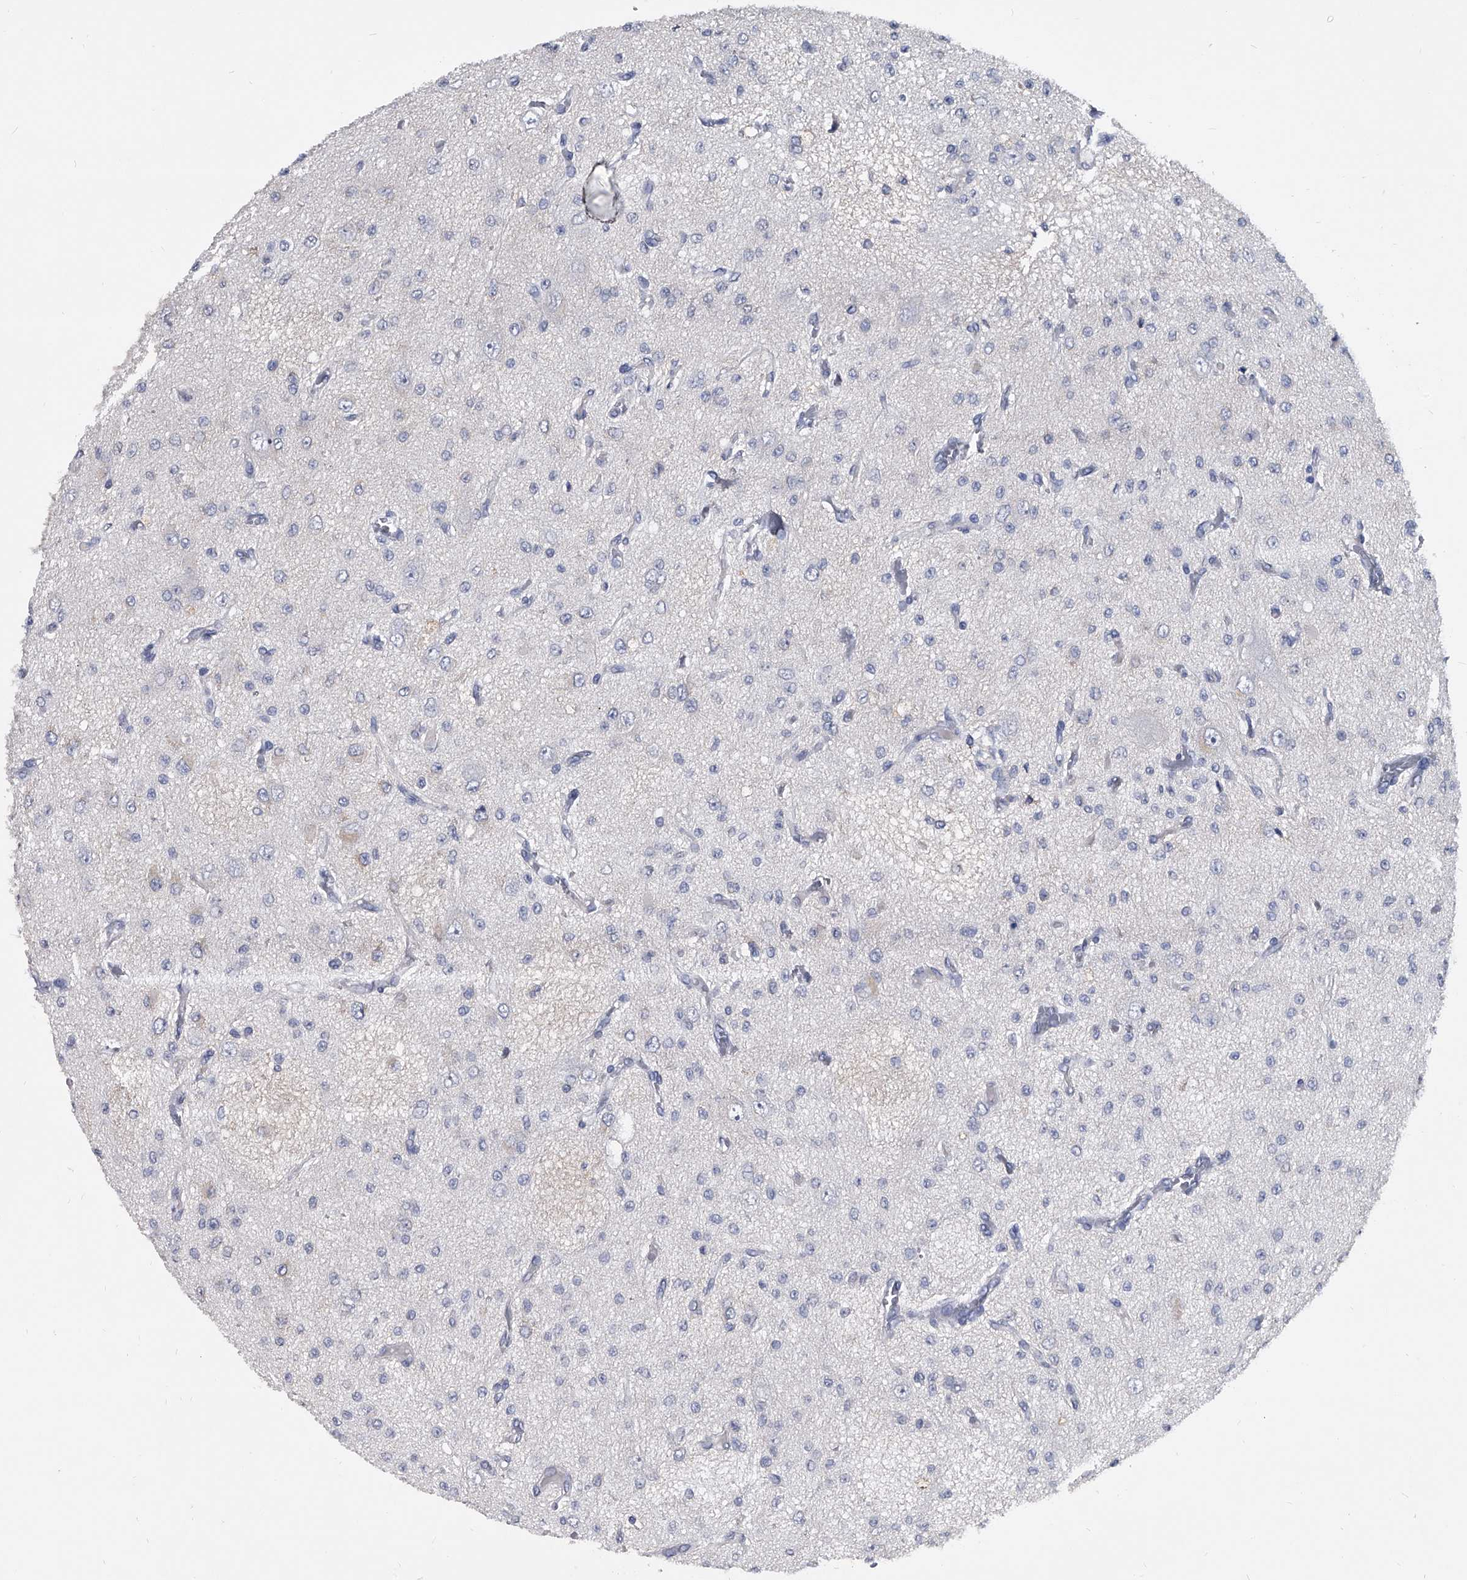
{"staining": {"intensity": "negative", "quantity": "none", "location": "none"}, "tissue": "glioma", "cell_type": "Tumor cells", "image_type": "cancer", "snomed": [{"axis": "morphology", "description": "Glioma, malignant, Low grade"}, {"axis": "topography", "description": "Brain"}], "caption": "High magnification brightfield microscopy of low-grade glioma (malignant) stained with DAB (brown) and counterstained with hematoxylin (blue): tumor cells show no significant staining.", "gene": "BCAS1", "patient": {"sex": "male", "age": 38}}